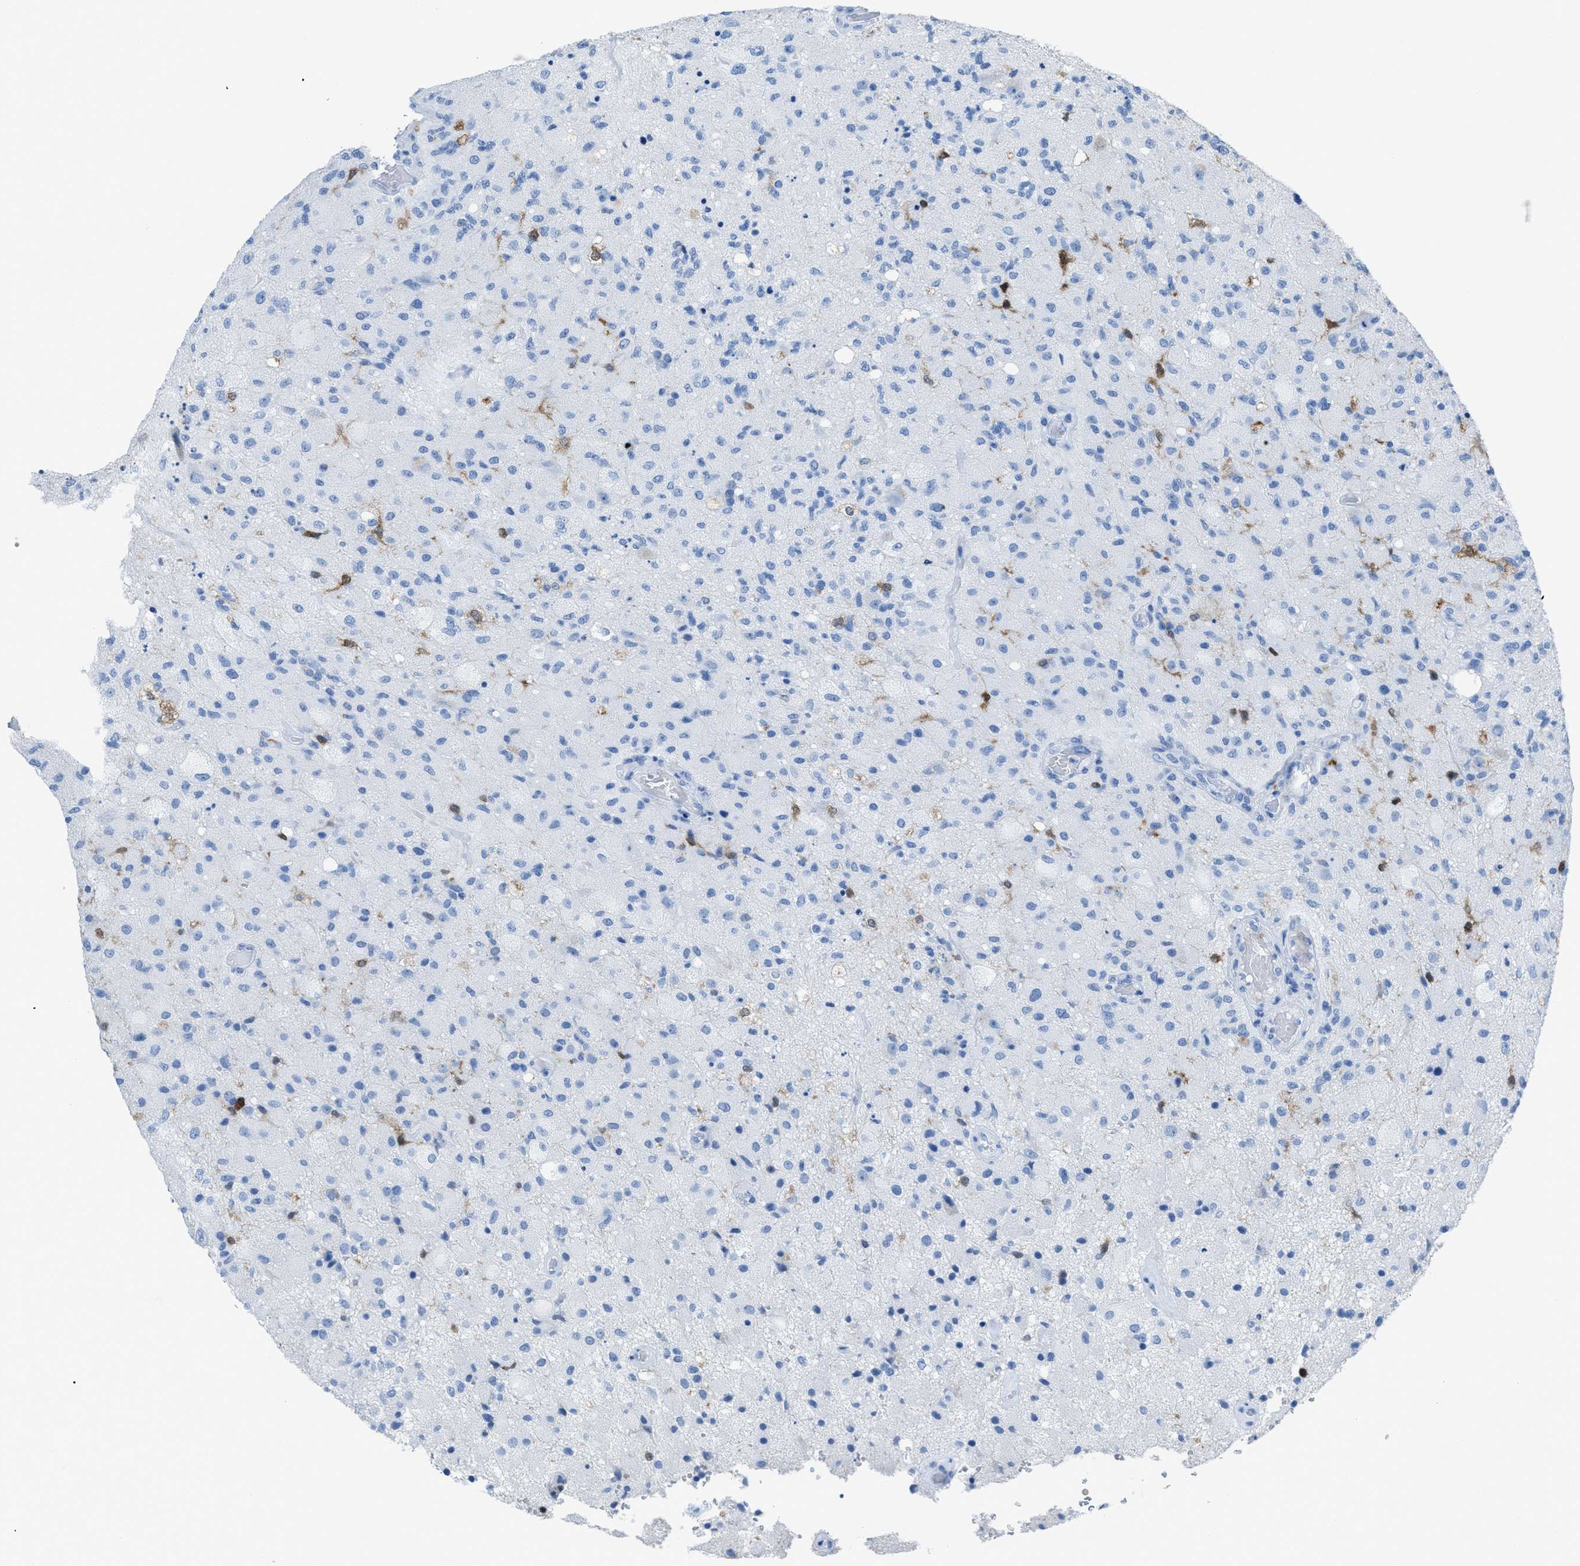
{"staining": {"intensity": "moderate", "quantity": "<25%", "location": "cytoplasmic/membranous,nuclear"}, "tissue": "glioma", "cell_type": "Tumor cells", "image_type": "cancer", "snomed": [{"axis": "morphology", "description": "Normal tissue, NOS"}, {"axis": "morphology", "description": "Glioma, malignant, High grade"}, {"axis": "topography", "description": "Cerebral cortex"}], "caption": "Protein expression analysis of human glioma reveals moderate cytoplasmic/membranous and nuclear staining in approximately <25% of tumor cells.", "gene": "CDKN2A", "patient": {"sex": "male", "age": 77}}